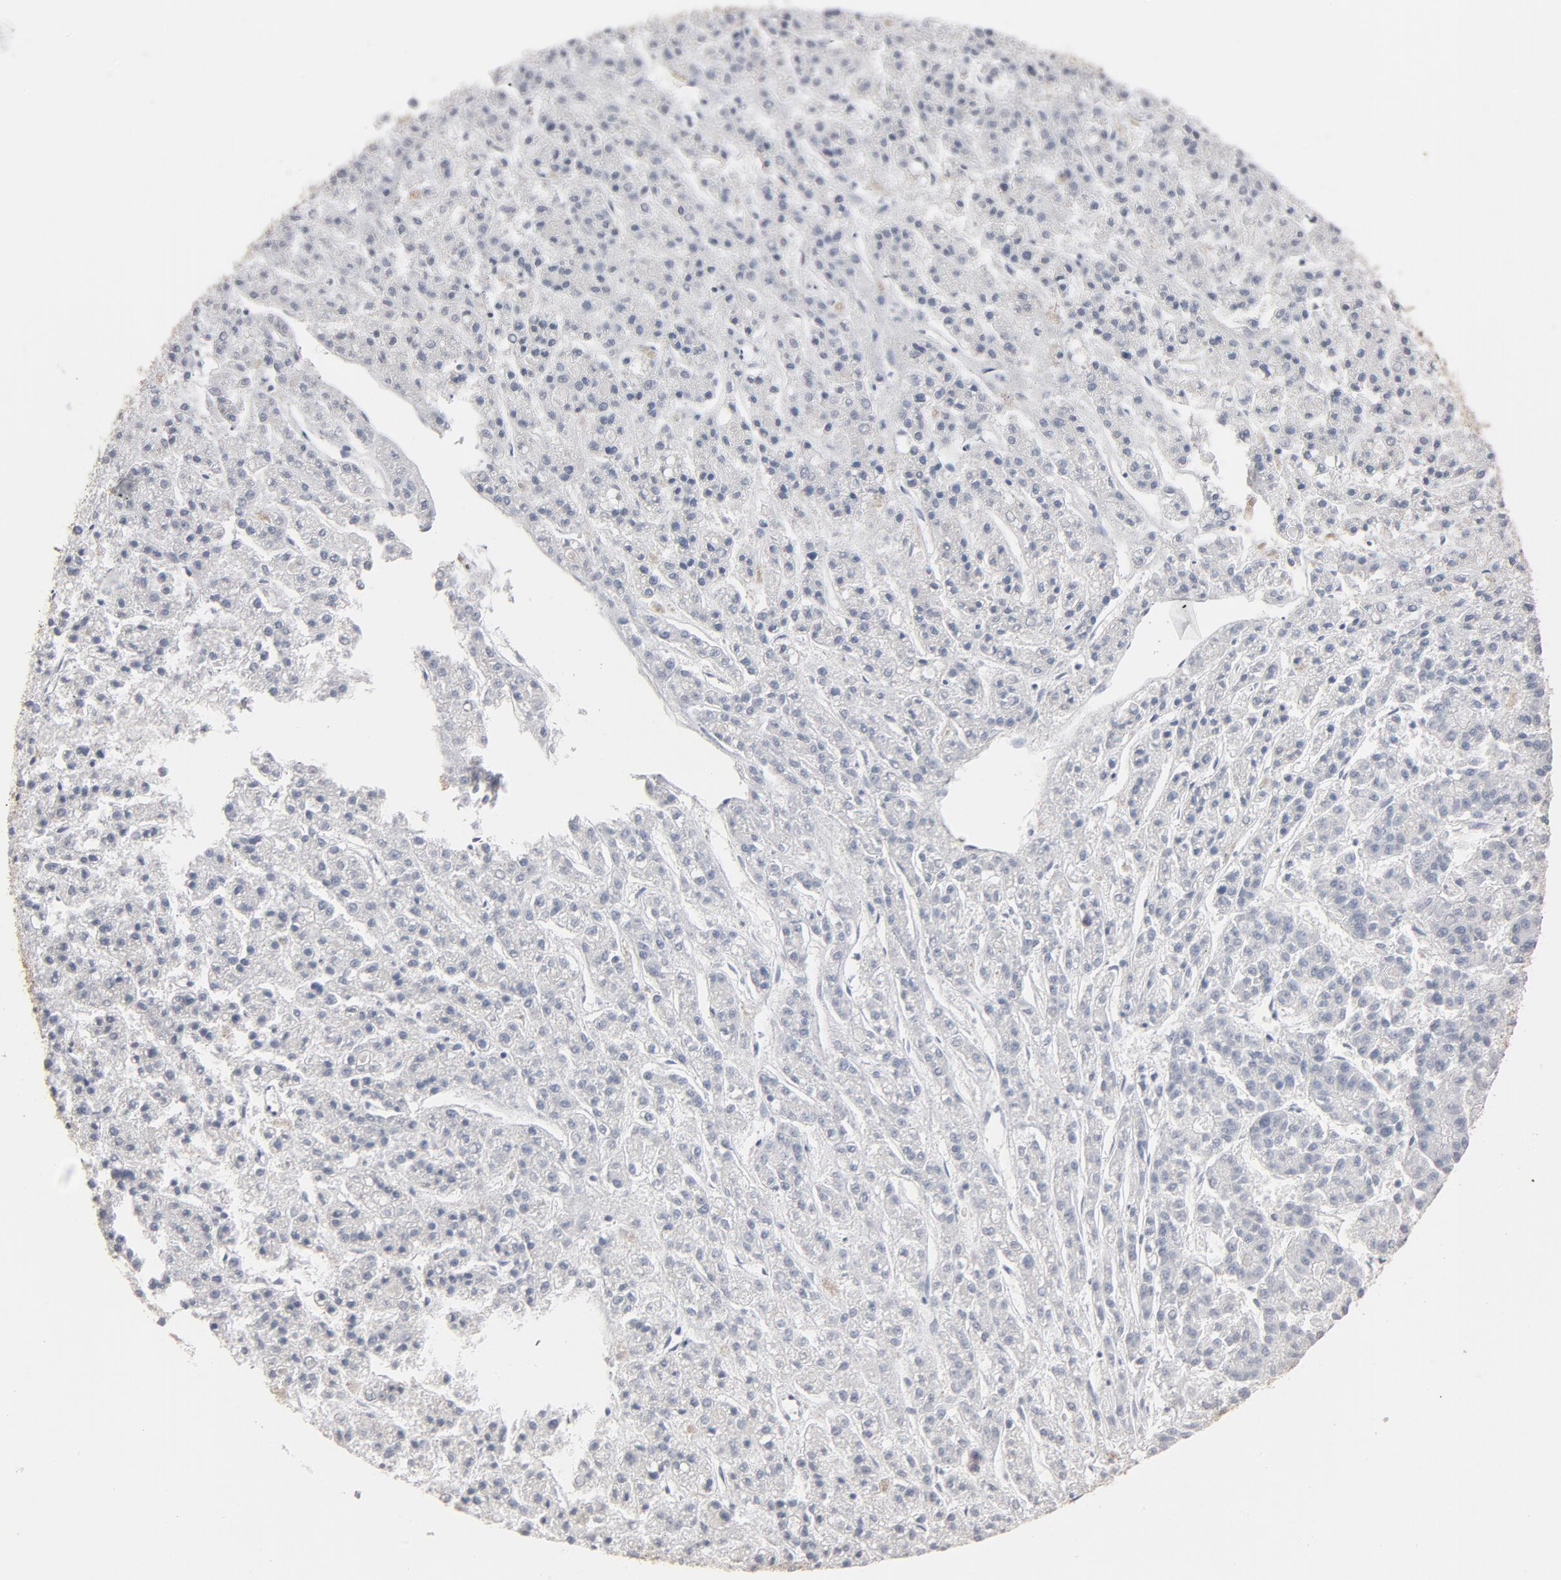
{"staining": {"intensity": "negative", "quantity": "none", "location": "none"}, "tissue": "liver cancer", "cell_type": "Tumor cells", "image_type": "cancer", "snomed": [{"axis": "morphology", "description": "Carcinoma, Hepatocellular, NOS"}, {"axis": "topography", "description": "Liver"}], "caption": "This is a photomicrograph of immunohistochemistry staining of liver cancer (hepatocellular carcinoma), which shows no staining in tumor cells. The staining was performed using DAB (3,3'-diaminobenzidine) to visualize the protein expression in brown, while the nuclei were stained in blue with hematoxylin (Magnification: 20x).", "gene": "GNG2", "patient": {"sex": "male", "age": 70}}